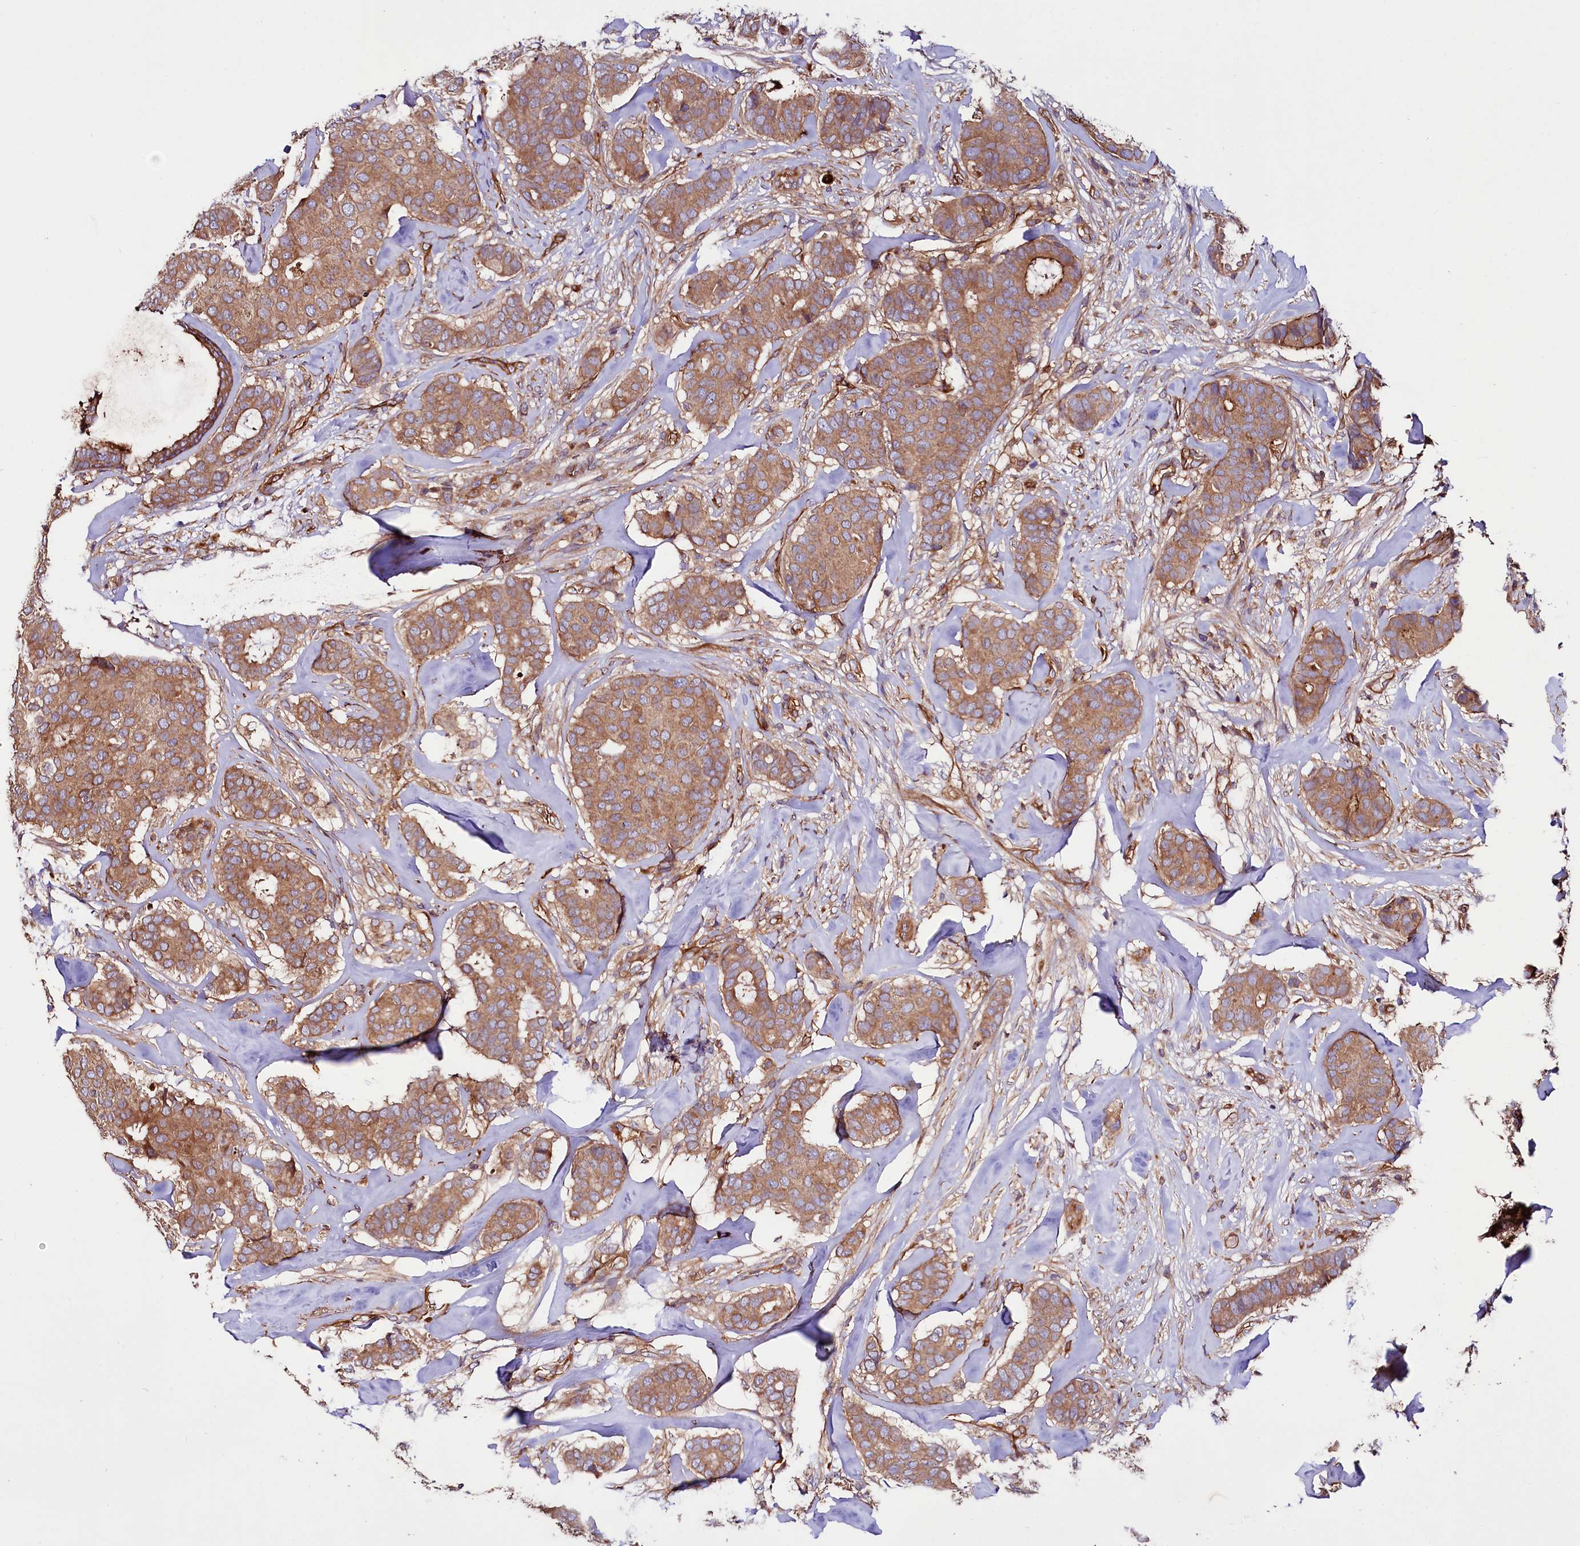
{"staining": {"intensity": "moderate", "quantity": ">75%", "location": "cytoplasmic/membranous"}, "tissue": "breast cancer", "cell_type": "Tumor cells", "image_type": "cancer", "snomed": [{"axis": "morphology", "description": "Duct carcinoma"}, {"axis": "topography", "description": "Breast"}], "caption": "Intraductal carcinoma (breast) tissue reveals moderate cytoplasmic/membranous staining in about >75% of tumor cells (DAB IHC, brown staining for protein, blue staining for nuclei).", "gene": "CEP295", "patient": {"sex": "female", "age": 75}}